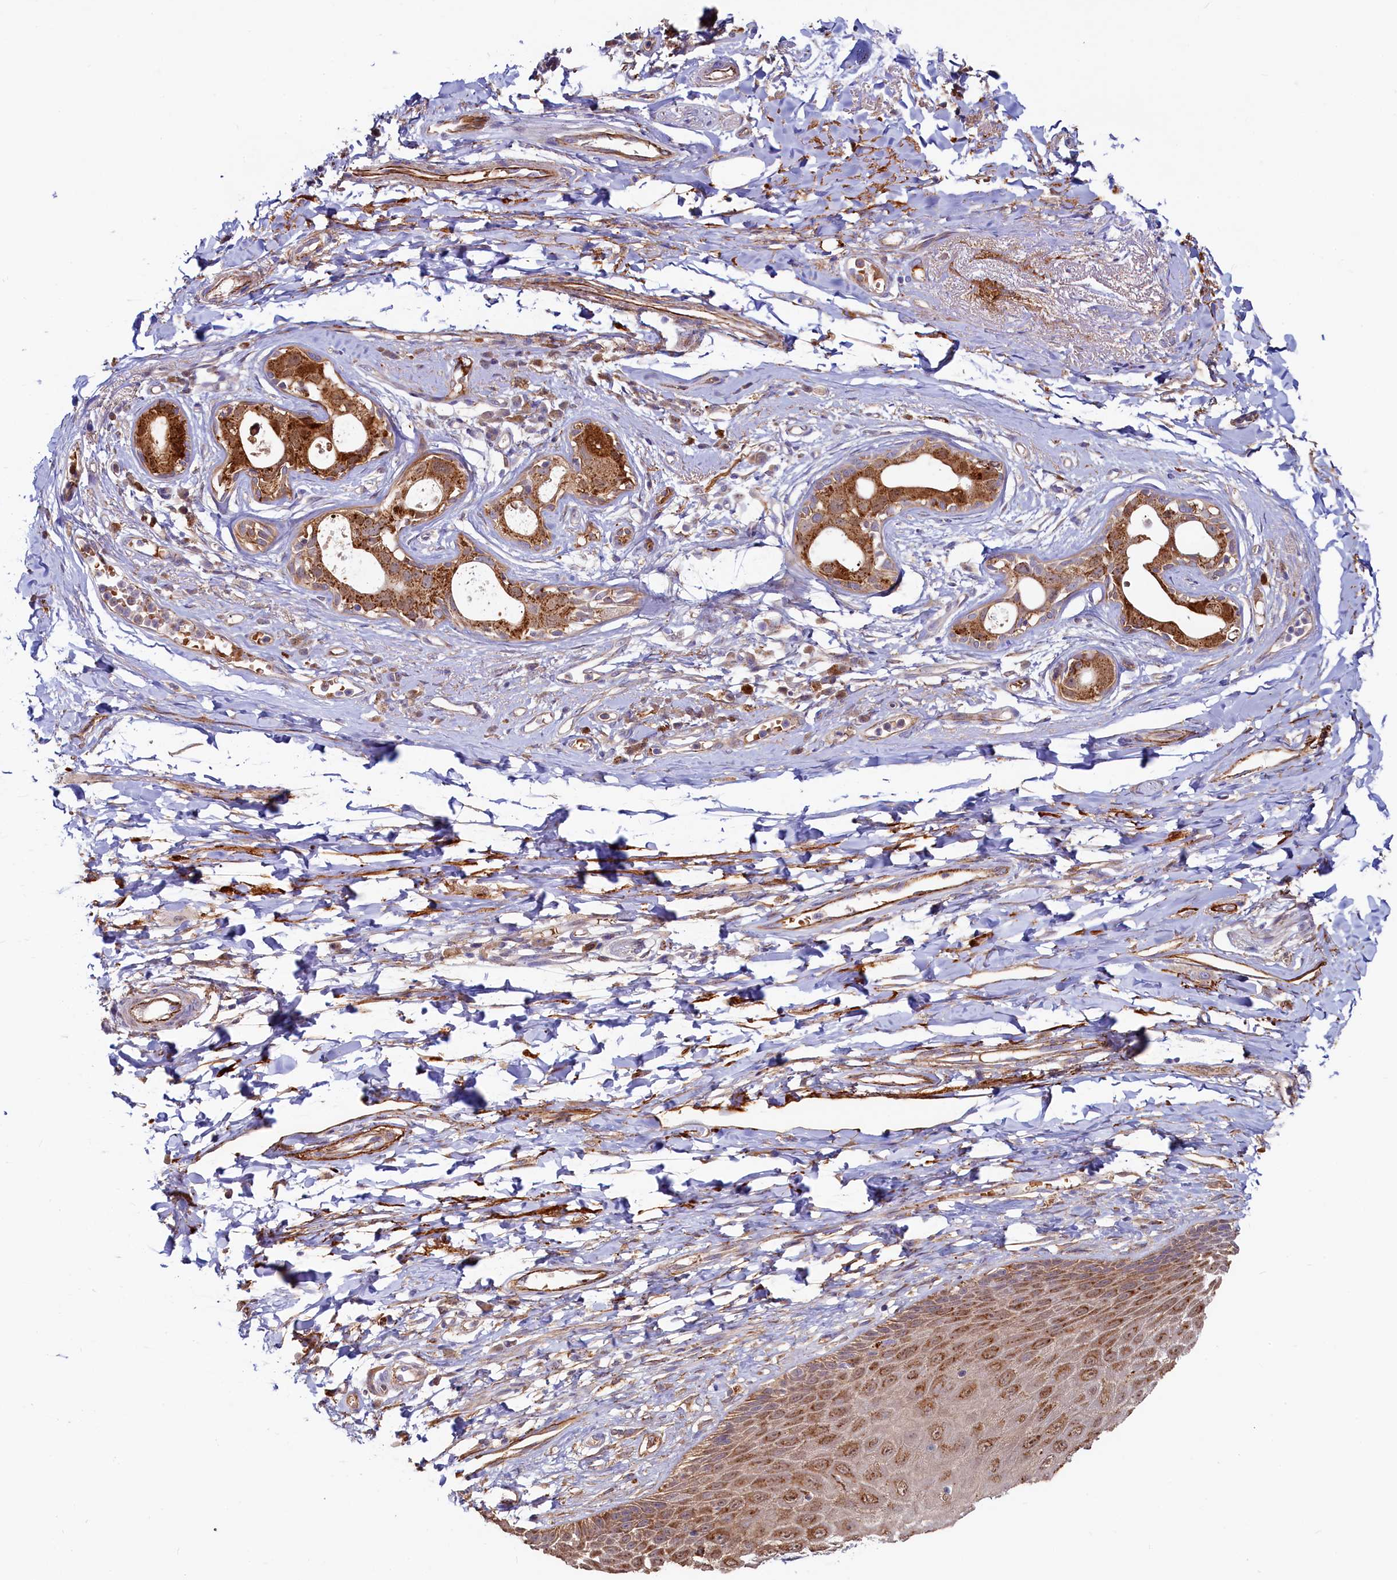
{"staining": {"intensity": "moderate", "quantity": ">75%", "location": "cytoplasmic/membranous"}, "tissue": "skin", "cell_type": "Epidermal cells", "image_type": "normal", "snomed": [{"axis": "morphology", "description": "Normal tissue, NOS"}, {"axis": "topography", "description": "Anal"}], "caption": "Immunohistochemistry (IHC) photomicrograph of unremarkable skin stained for a protein (brown), which exhibits medium levels of moderate cytoplasmic/membranous expression in approximately >75% of epidermal cells.", "gene": "ASTE1", "patient": {"sex": "male", "age": 78}}